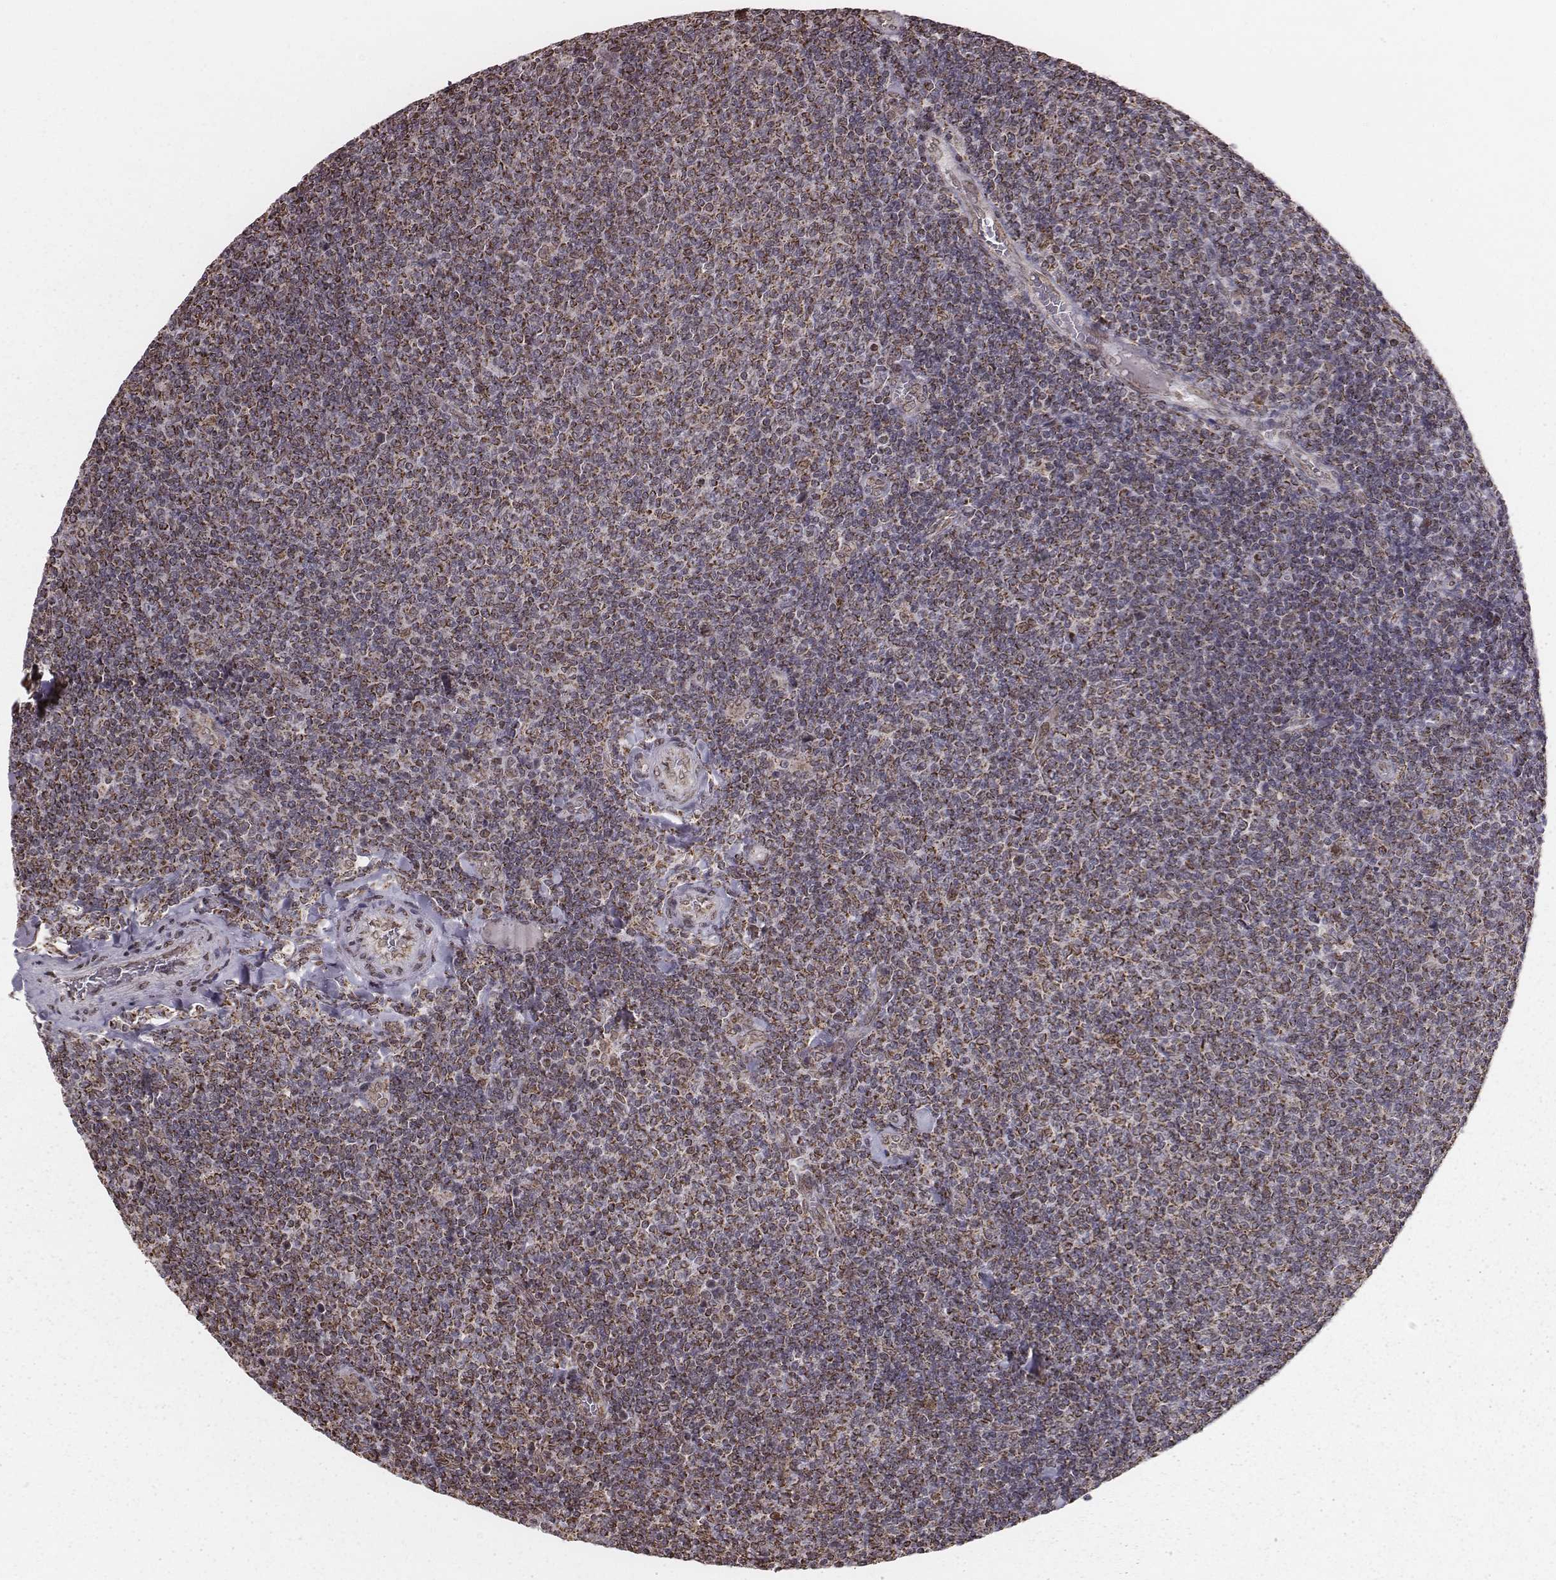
{"staining": {"intensity": "moderate", "quantity": ">75%", "location": "cytoplasmic/membranous"}, "tissue": "lymphoma", "cell_type": "Tumor cells", "image_type": "cancer", "snomed": [{"axis": "morphology", "description": "Malignant lymphoma, non-Hodgkin's type, Low grade"}, {"axis": "topography", "description": "Lymph node"}], "caption": "Immunohistochemical staining of human malignant lymphoma, non-Hodgkin's type (low-grade) displays medium levels of moderate cytoplasmic/membranous protein expression in approximately >75% of tumor cells. (Brightfield microscopy of DAB IHC at high magnification).", "gene": "ACOT2", "patient": {"sex": "male", "age": 52}}